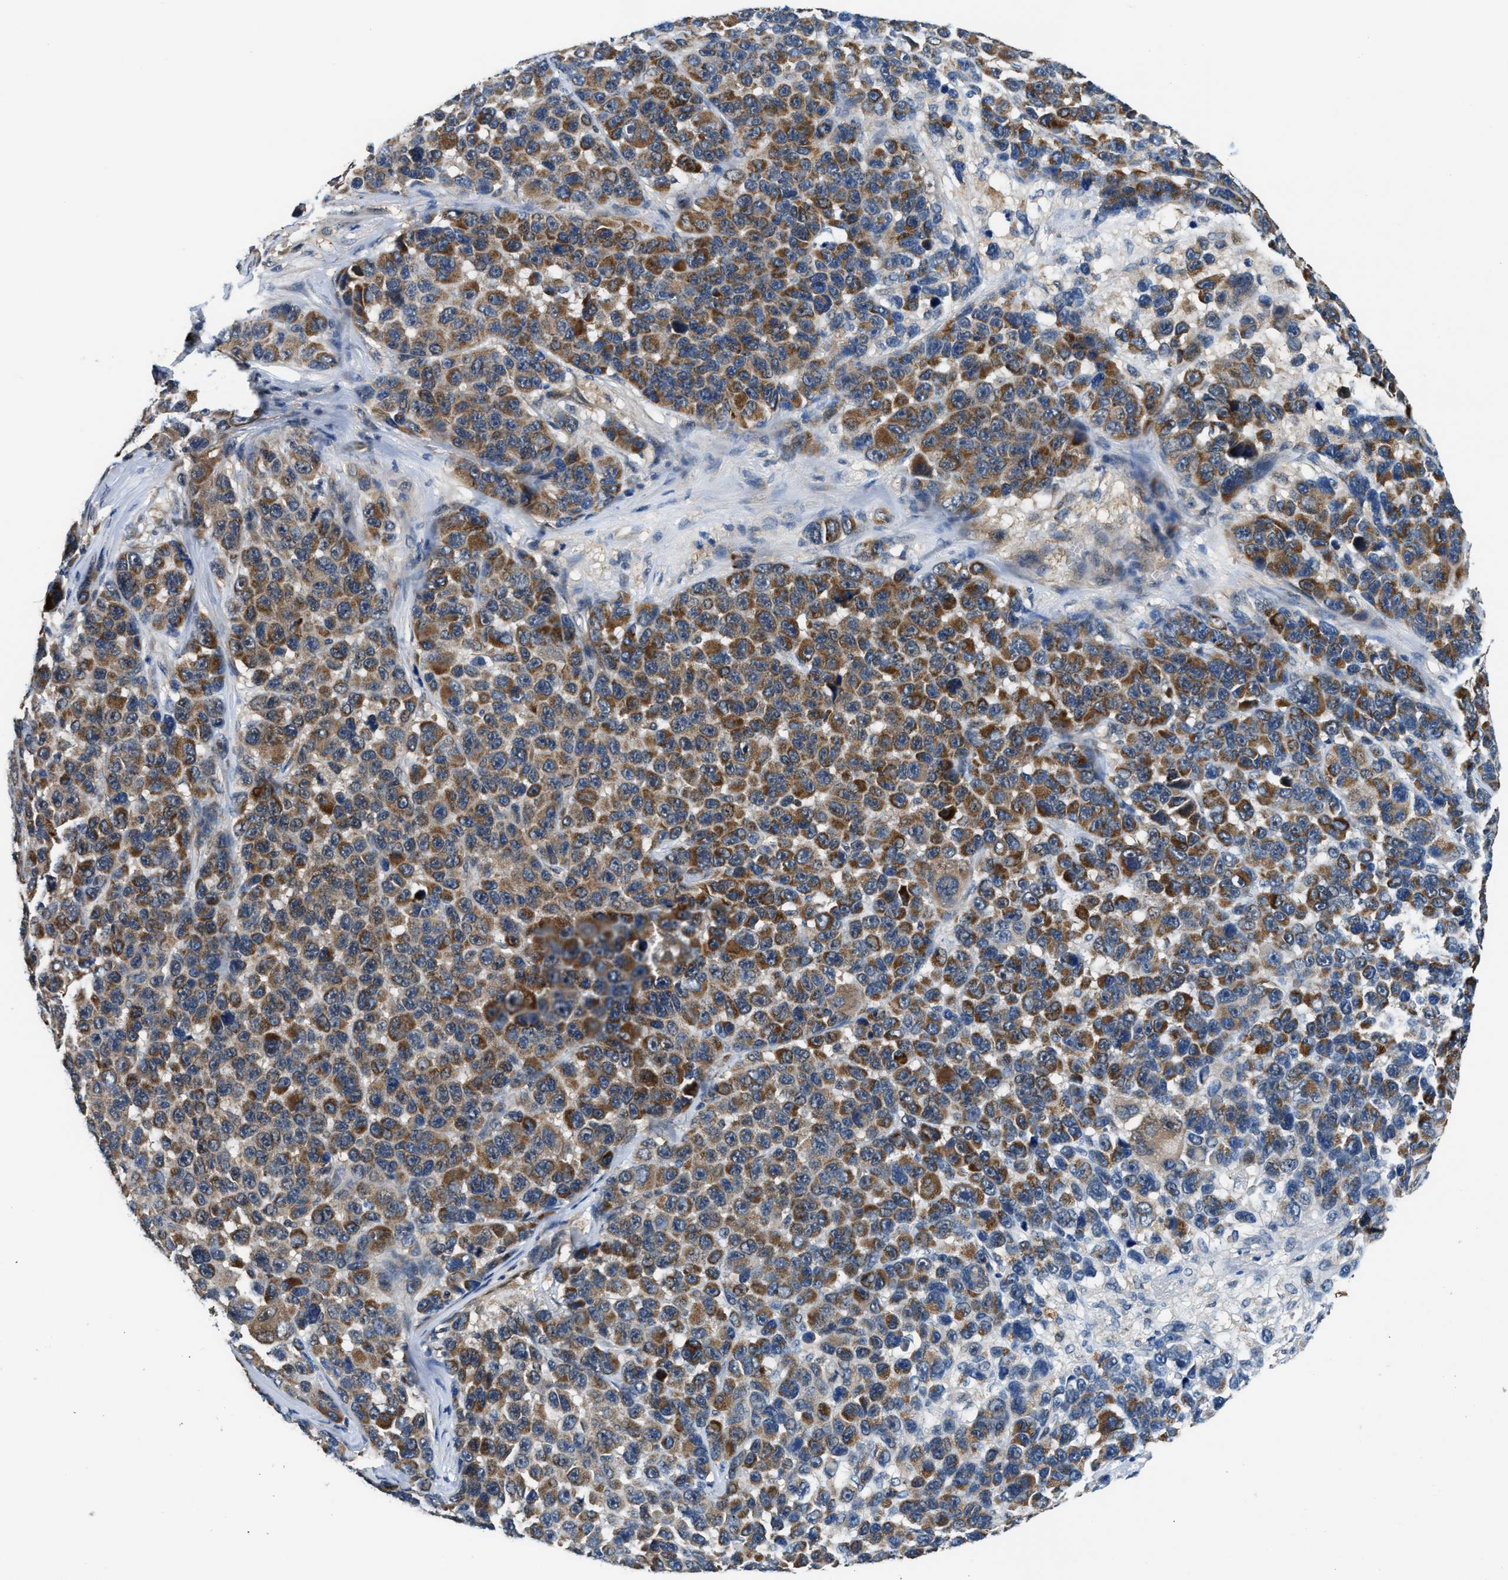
{"staining": {"intensity": "moderate", "quantity": ">75%", "location": "cytoplasmic/membranous"}, "tissue": "melanoma", "cell_type": "Tumor cells", "image_type": "cancer", "snomed": [{"axis": "morphology", "description": "Malignant melanoma, NOS"}, {"axis": "topography", "description": "Skin"}], "caption": "Malignant melanoma was stained to show a protein in brown. There is medium levels of moderate cytoplasmic/membranous positivity in about >75% of tumor cells.", "gene": "PPA1", "patient": {"sex": "male", "age": 53}}